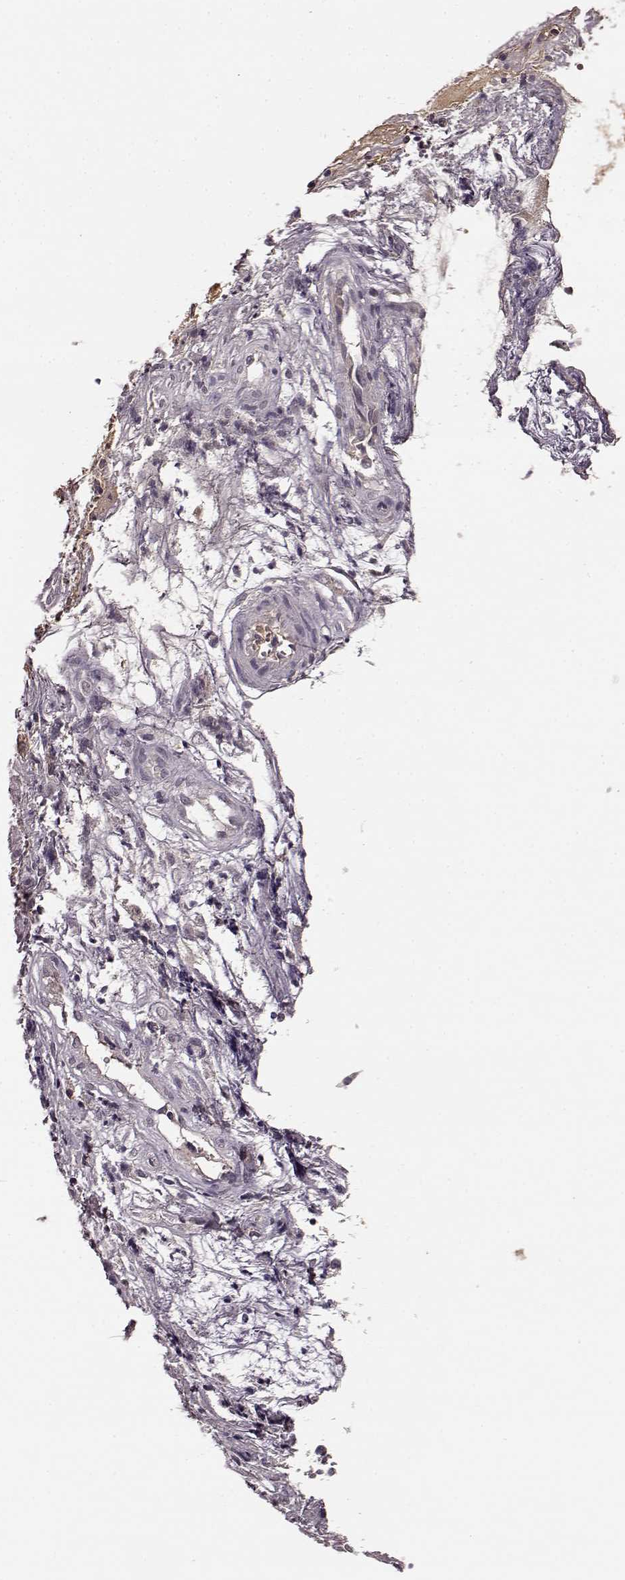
{"staining": {"intensity": "negative", "quantity": "none", "location": "none"}, "tissue": "nasopharynx", "cell_type": "Respiratory epithelial cells", "image_type": "normal", "snomed": [{"axis": "morphology", "description": "Normal tissue, NOS"}, {"axis": "topography", "description": "Nasopharynx"}], "caption": "A high-resolution image shows IHC staining of unremarkable nasopharynx, which displays no significant expression in respiratory epithelial cells. (DAB (3,3'-diaminobenzidine) immunohistochemistry with hematoxylin counter stain).", "gene": "NRL", "patient": {"sex": "male", "age": 31}}